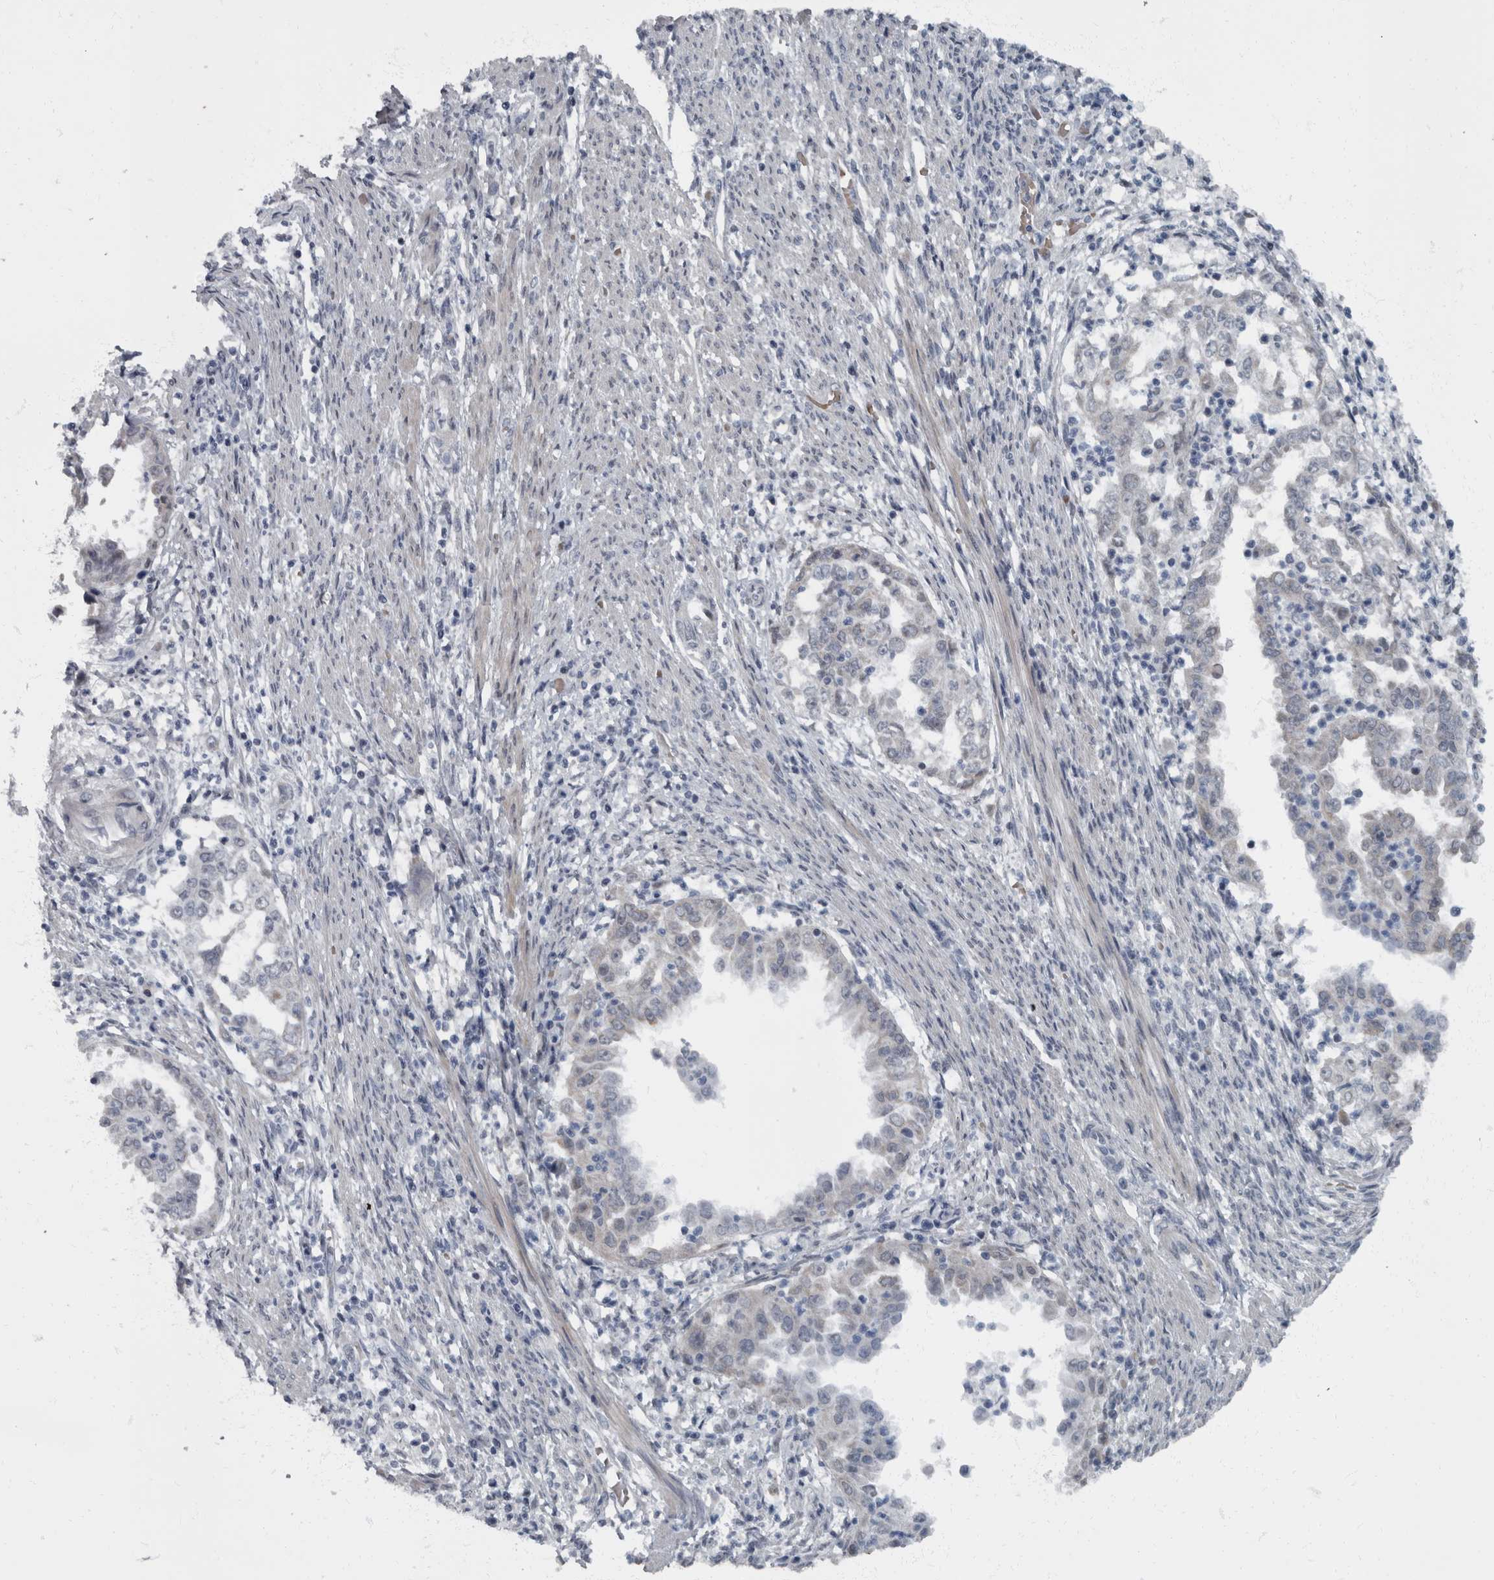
{"staining": {"intensity": "negative", "quantity": "none", "location": "none"}, "tissue": "endometrial cancer", "cell_type": "Tumor cells", "image_type": "cancer", "snomed": [{"axis": "morphology", "description": "Adenocarcinoma, NOS"}, {"axis": "topography", "description": "Endometrium"}], "caption": "IHC histopathology image of neoplastic tissue: endometrial adenocarcinoma stained with DAB exhibits no significant protein staining in tumor cells.", "gene": "WDR33", "patient": {"sex": "female", "age": 85}}